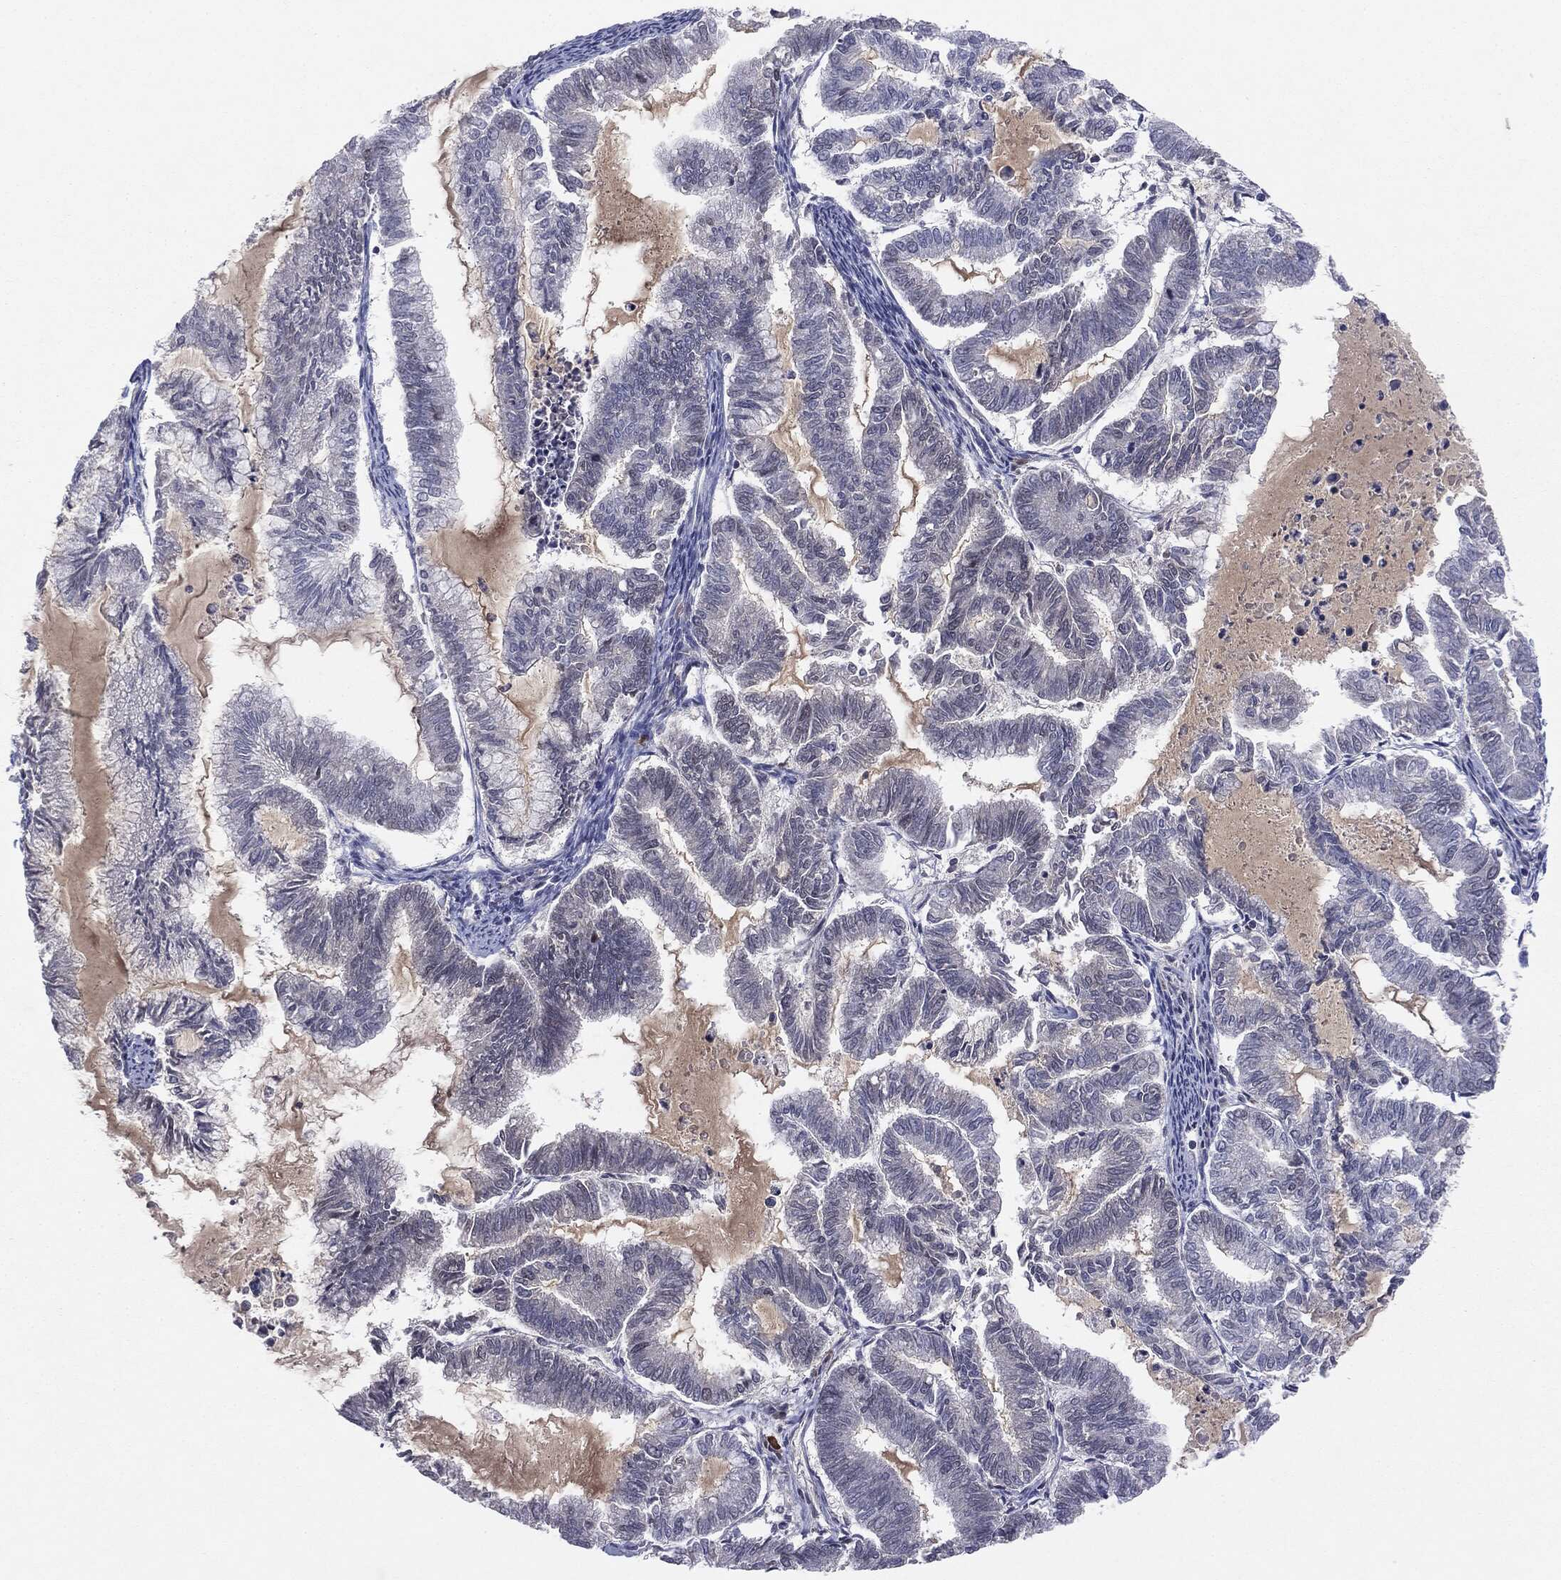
{"staining": {"intensity": "negative", "quantity": "none", "location": "none"}, "tissue": "endometrial cancer", "cell_type": "Tumor cells", "image_type": "cancer", "snomed": [{"axis": "morphology", "description": "Adenocarcinoma, NOS"}, {"axis": "topography", "description": "Endometrium"}], "caption": "Human endometrial cancer stained for a protein using immunohistochemistry (IHC) demonstrates no staining in tumor cells.", "gene": "KIF2C", "patient": {"sex": "female", "age": 79}}